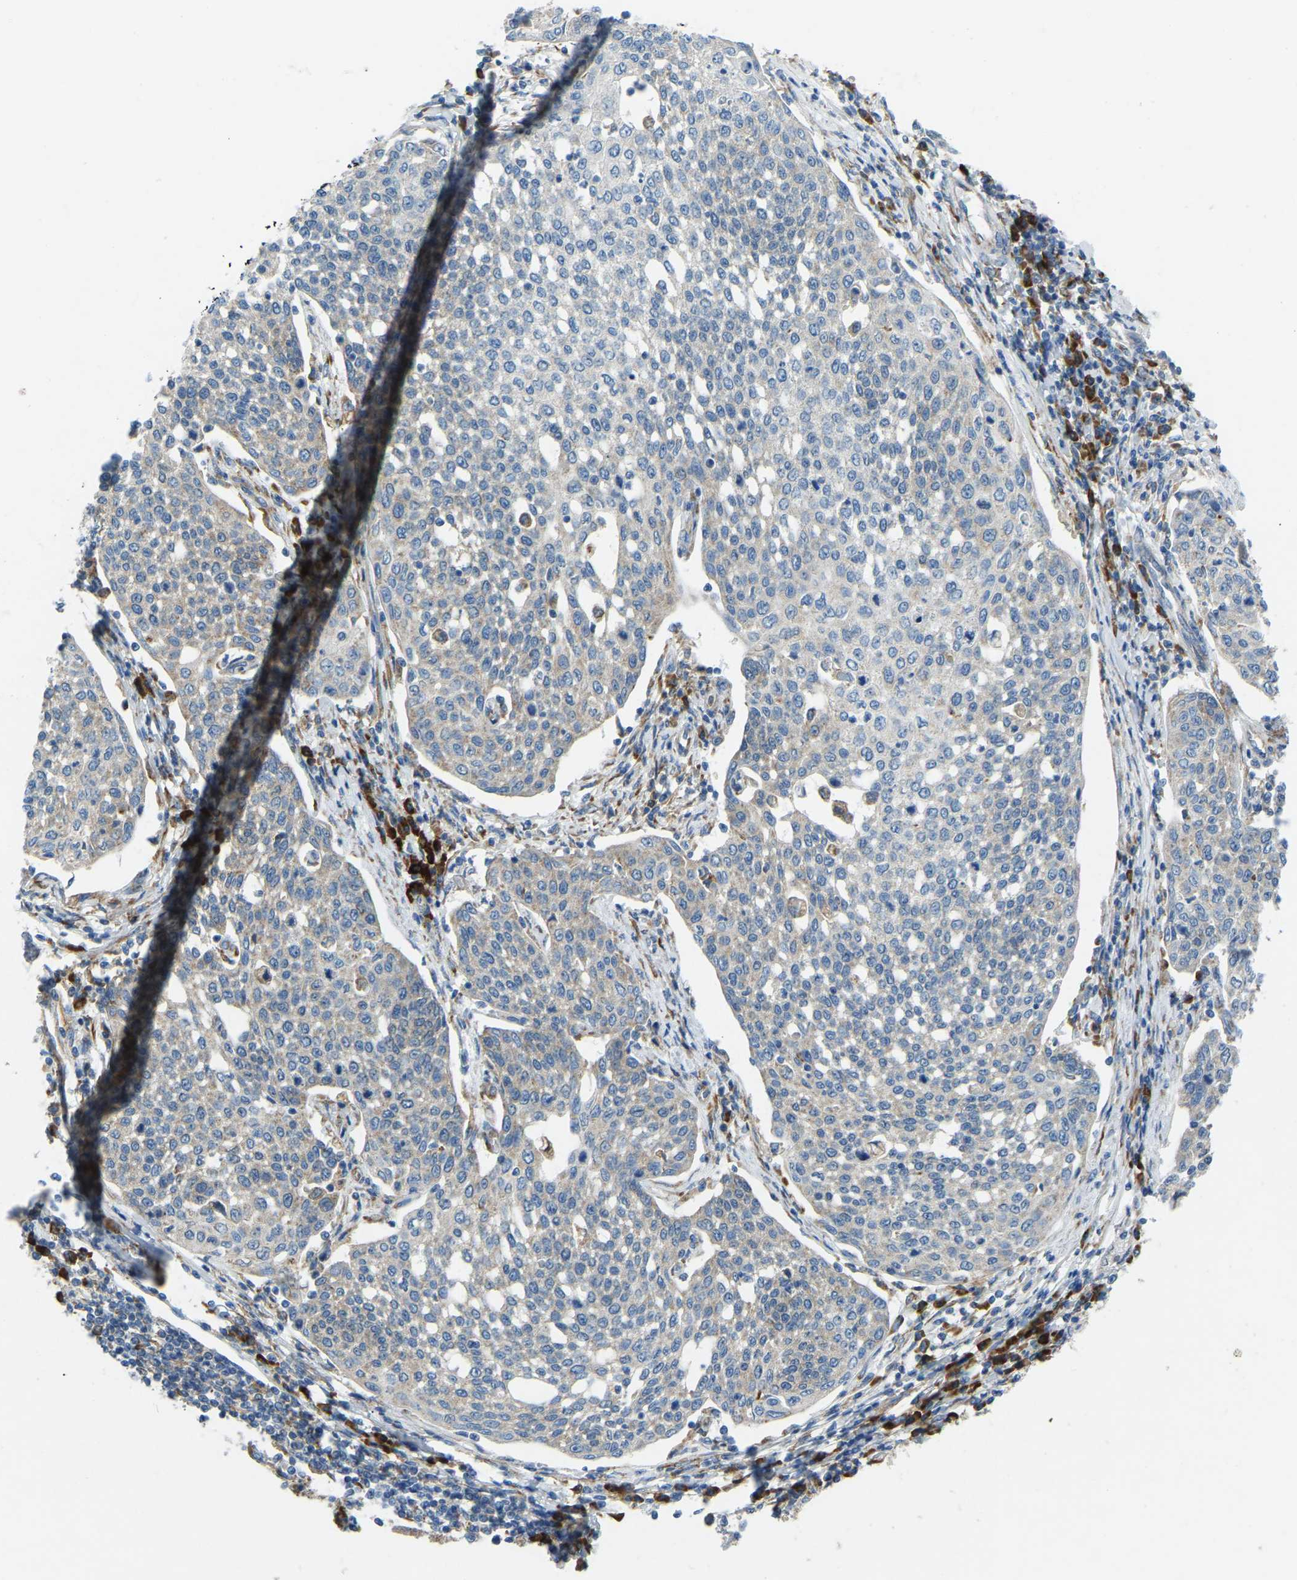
{"staining": {"intensity": "negative", "quantity": "none", "location": "none"}, "tissue": "cervical cancer", "cell_type": "Tumor cells", "image_type": "cancer", "snomed": [{"axis": "morphology", "description": "Squamous cell carcinoma, NOS"}, {"axis": "topography", "description": "Cervix"}], "caption": "High power microscopy image of an immunohistochemistry (IHC) image of cervical squamous cell carcinoma, revealing no significant expression in tumor cells.", "gene": "SND1", "patient": {"sex": "female", "age": 34}}